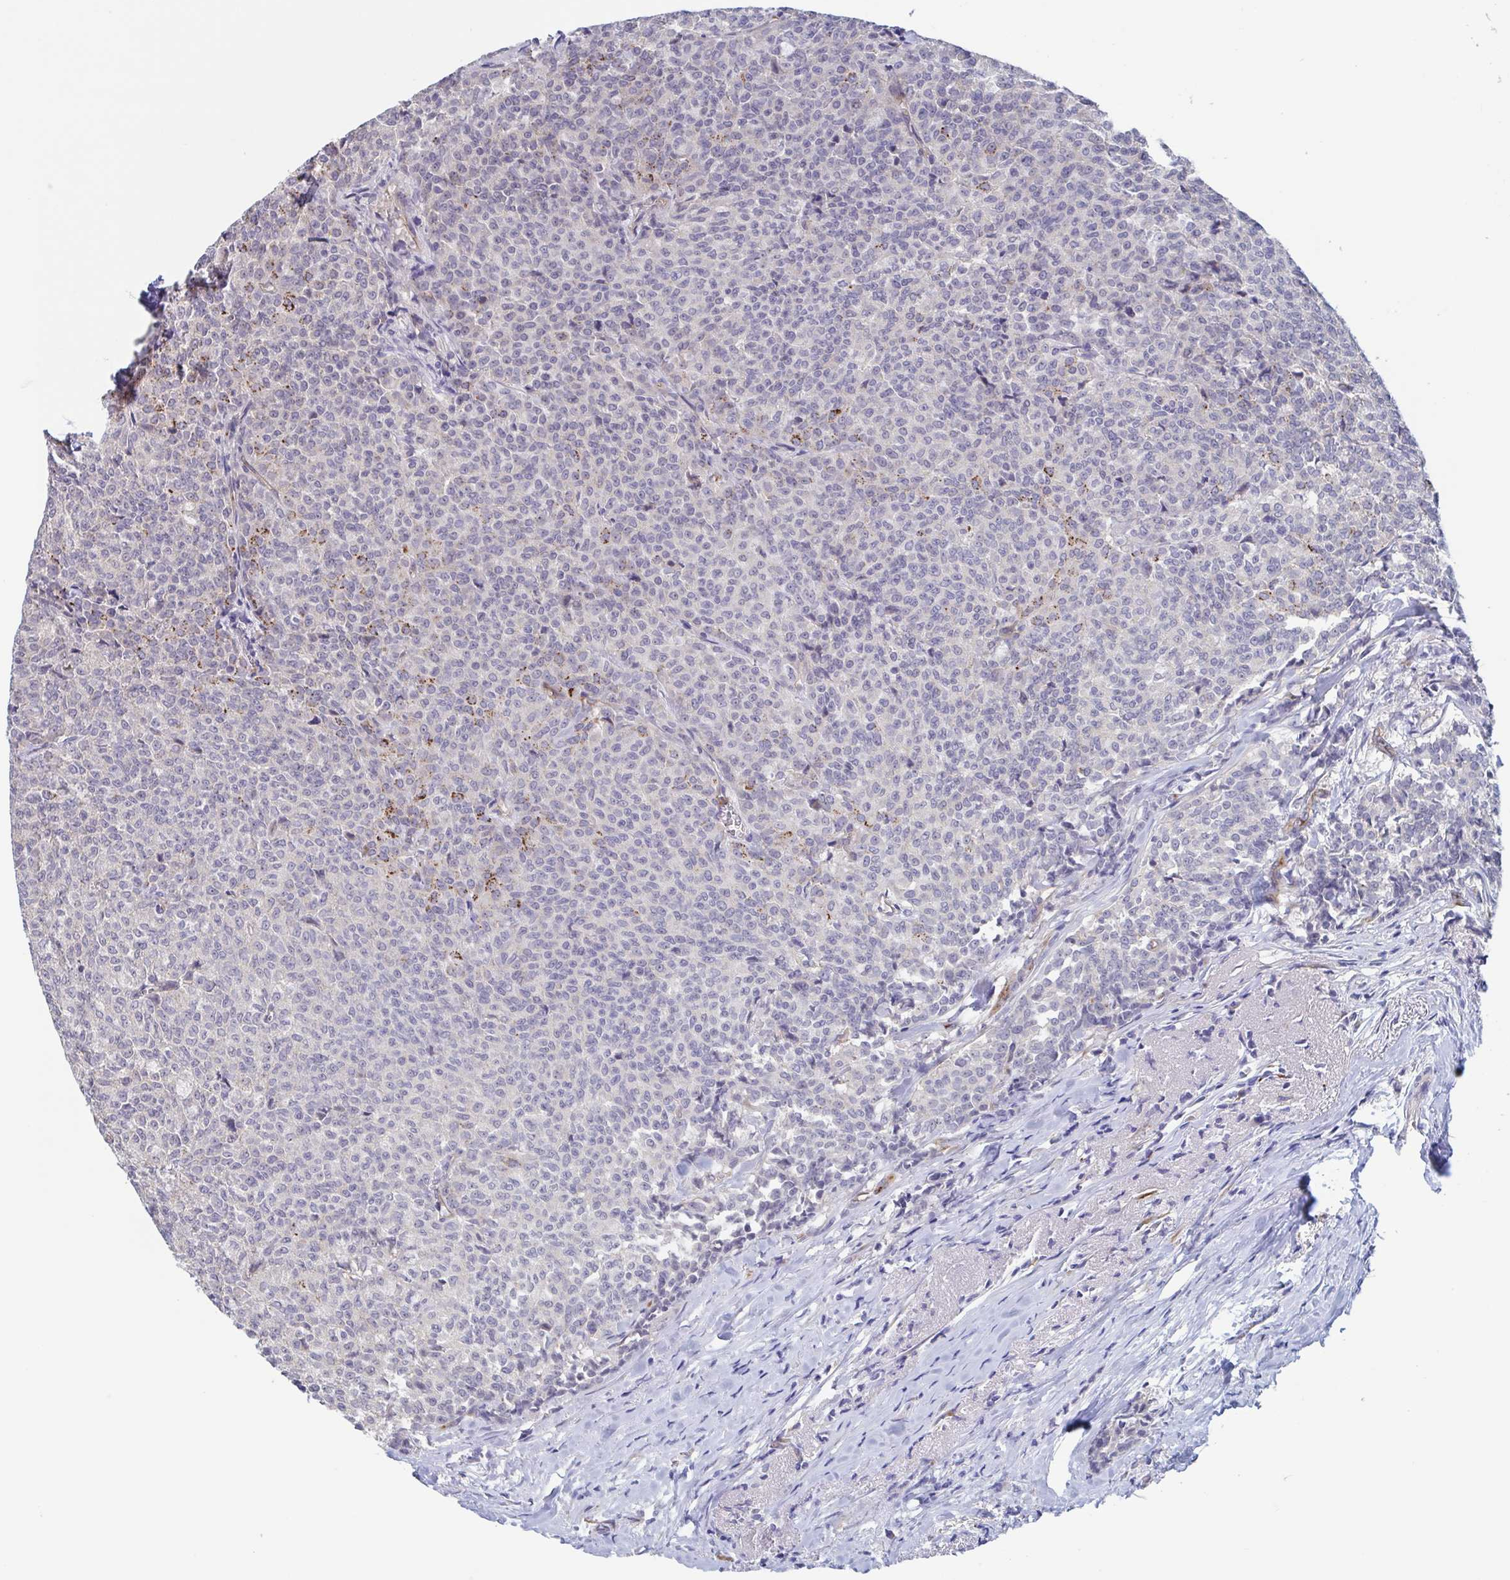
{"staining": {"intensity": "moderate", "quantity": "<25%", "location": "cytoplasmic/membranous"}, "tissue": "breast cancer", "cell_type": "Tumor cells", "image_type": "cancer", "snomed": [{"axis": "morphology", "description": "Duct carcinoma"}, {"axis": "topography", "description": "Breast"}], "caption": "Immunohistochemistry (IHC) of infiltrating ductal carcinoma (breast) displays low levels of moderate cytoplasmic/membranous staining in about <25% of tumor cells.", "gene": "ST14", "patient": {"sex": "female", "age": 91}}